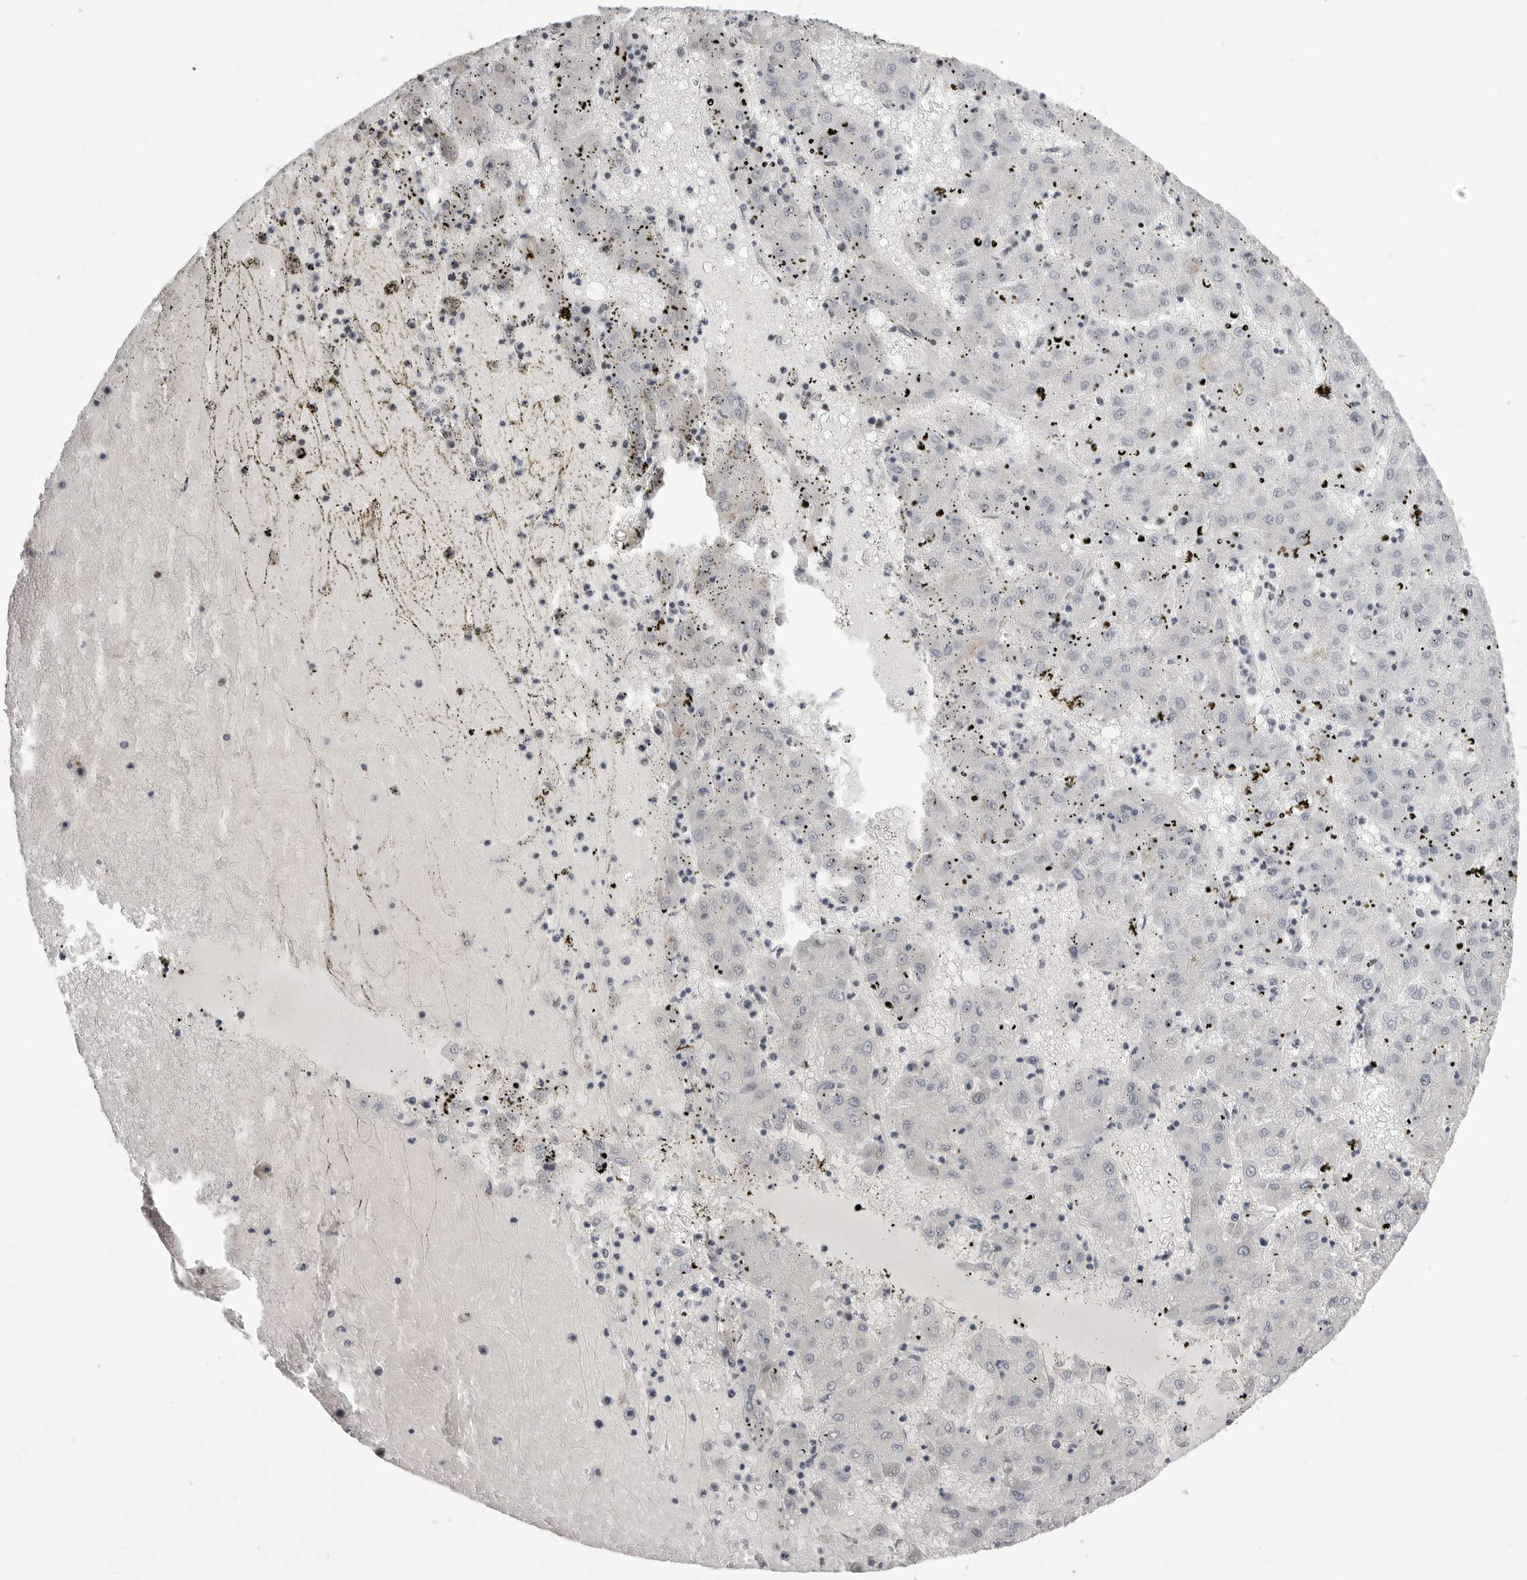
{"staining": {"intensity": "negative", "quantity": "none", "location": "none"}, "tissue": "liver cancer", "cell_type": "Tumor cells", "image_type": "cancer", "snomed": [{"axis": "morphology", "description": "Carcinoma, Hepatocellular, NOS"}, {"axis": "topography", "description": "Liver"}], "caption": "Liver cancer was stained to show a protein in brown. There is no significant positivity in tumor cells. The staining is performed using DAB (3,3'-diaminobenzidine) brown chromogen with nuclei counter-stained in using hematoxylin.", "gene": "WRAP53", "patient": {"sex": "male", "age": 72}}